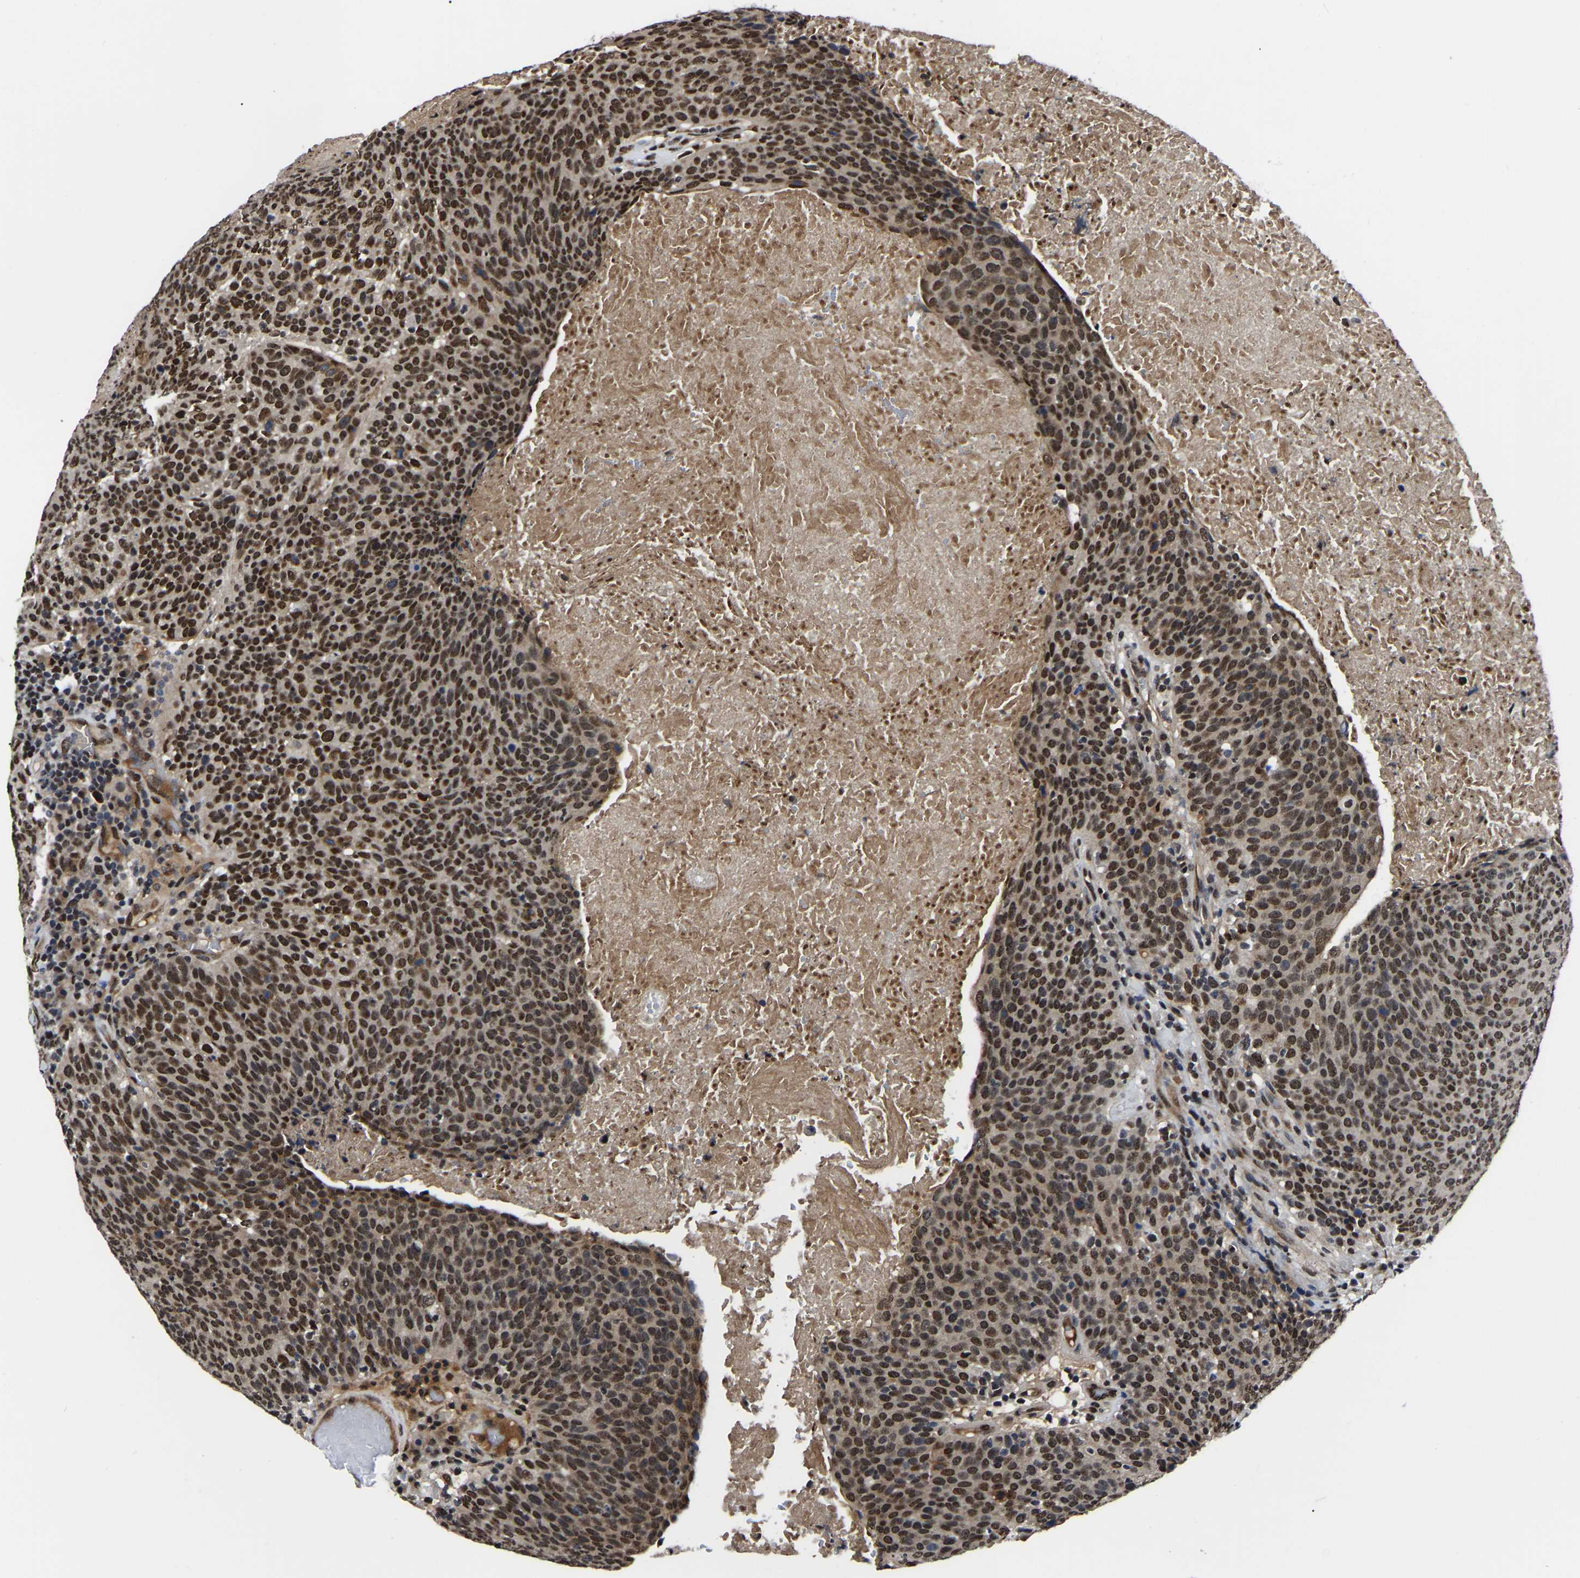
{"staining": {"intensity": "strong", "quantity": ">75%", "location": "nuclear"}, "tissue": "head and neck cancer", "cell_type": "Tumor cells", "image_type": "cancer", "snomed": [{"axis": "morphology", "description": "Squamous cell carcinoma, NOS"}, {"axis": "morphology", "description": "Squamous cell carcinoma, metastatic, NOS"}, {"axis": "topography", "description": "Lymph node"}, {"axis": "topography", "description": "Head-Neck"}], "caption": "Head and neck cancer (metastatic squamous cell carcinoma) was stained to show a protein in brown. There is high levels of strong nuclear positivity in about >75% of tumor cells. Using DAB (brown) and hematoxylin (blue) stains, captured at high magnification using brightfield microscopy.", "gene": "TRIM35", "patient": {"sex": "male", "age": 62}}